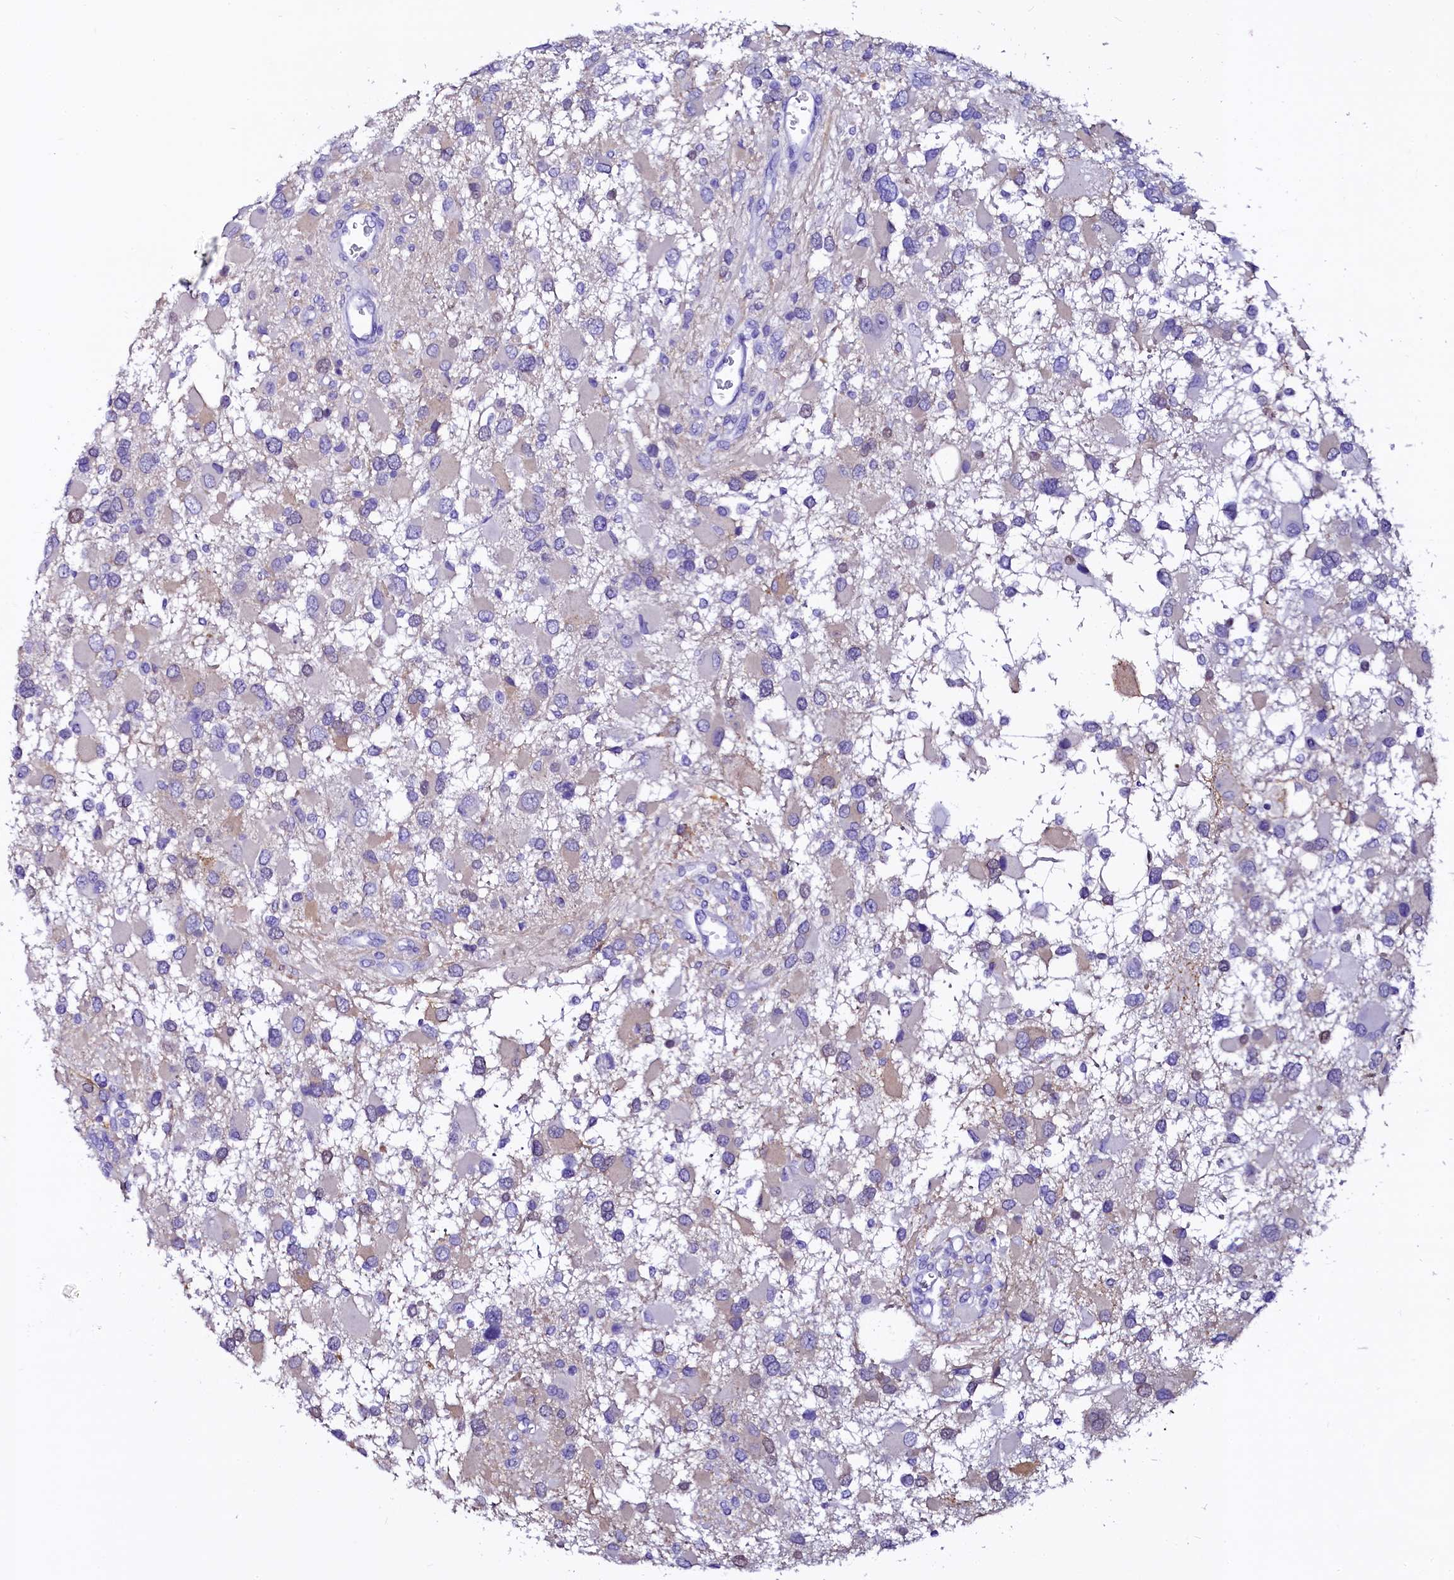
{"staining": {"intensity": "negative", "quantity": "none", "location": "none"}, "tissue": "glioma", "cell_type": "Tumor cells", "image_type": "cancer", "snomed": [{"axis": "morphology", "description": "Glioma, malignant, High grade"}, {"axis": "topography", "description": "Brain"}], "caption": "A high-resolution histopathology image shows IHC staining of malignant glioma (high-grade), which reveals no significant positivity in tumor cells.", "gene": "SORD", "patient": {"sex": "male", "age": 53}}